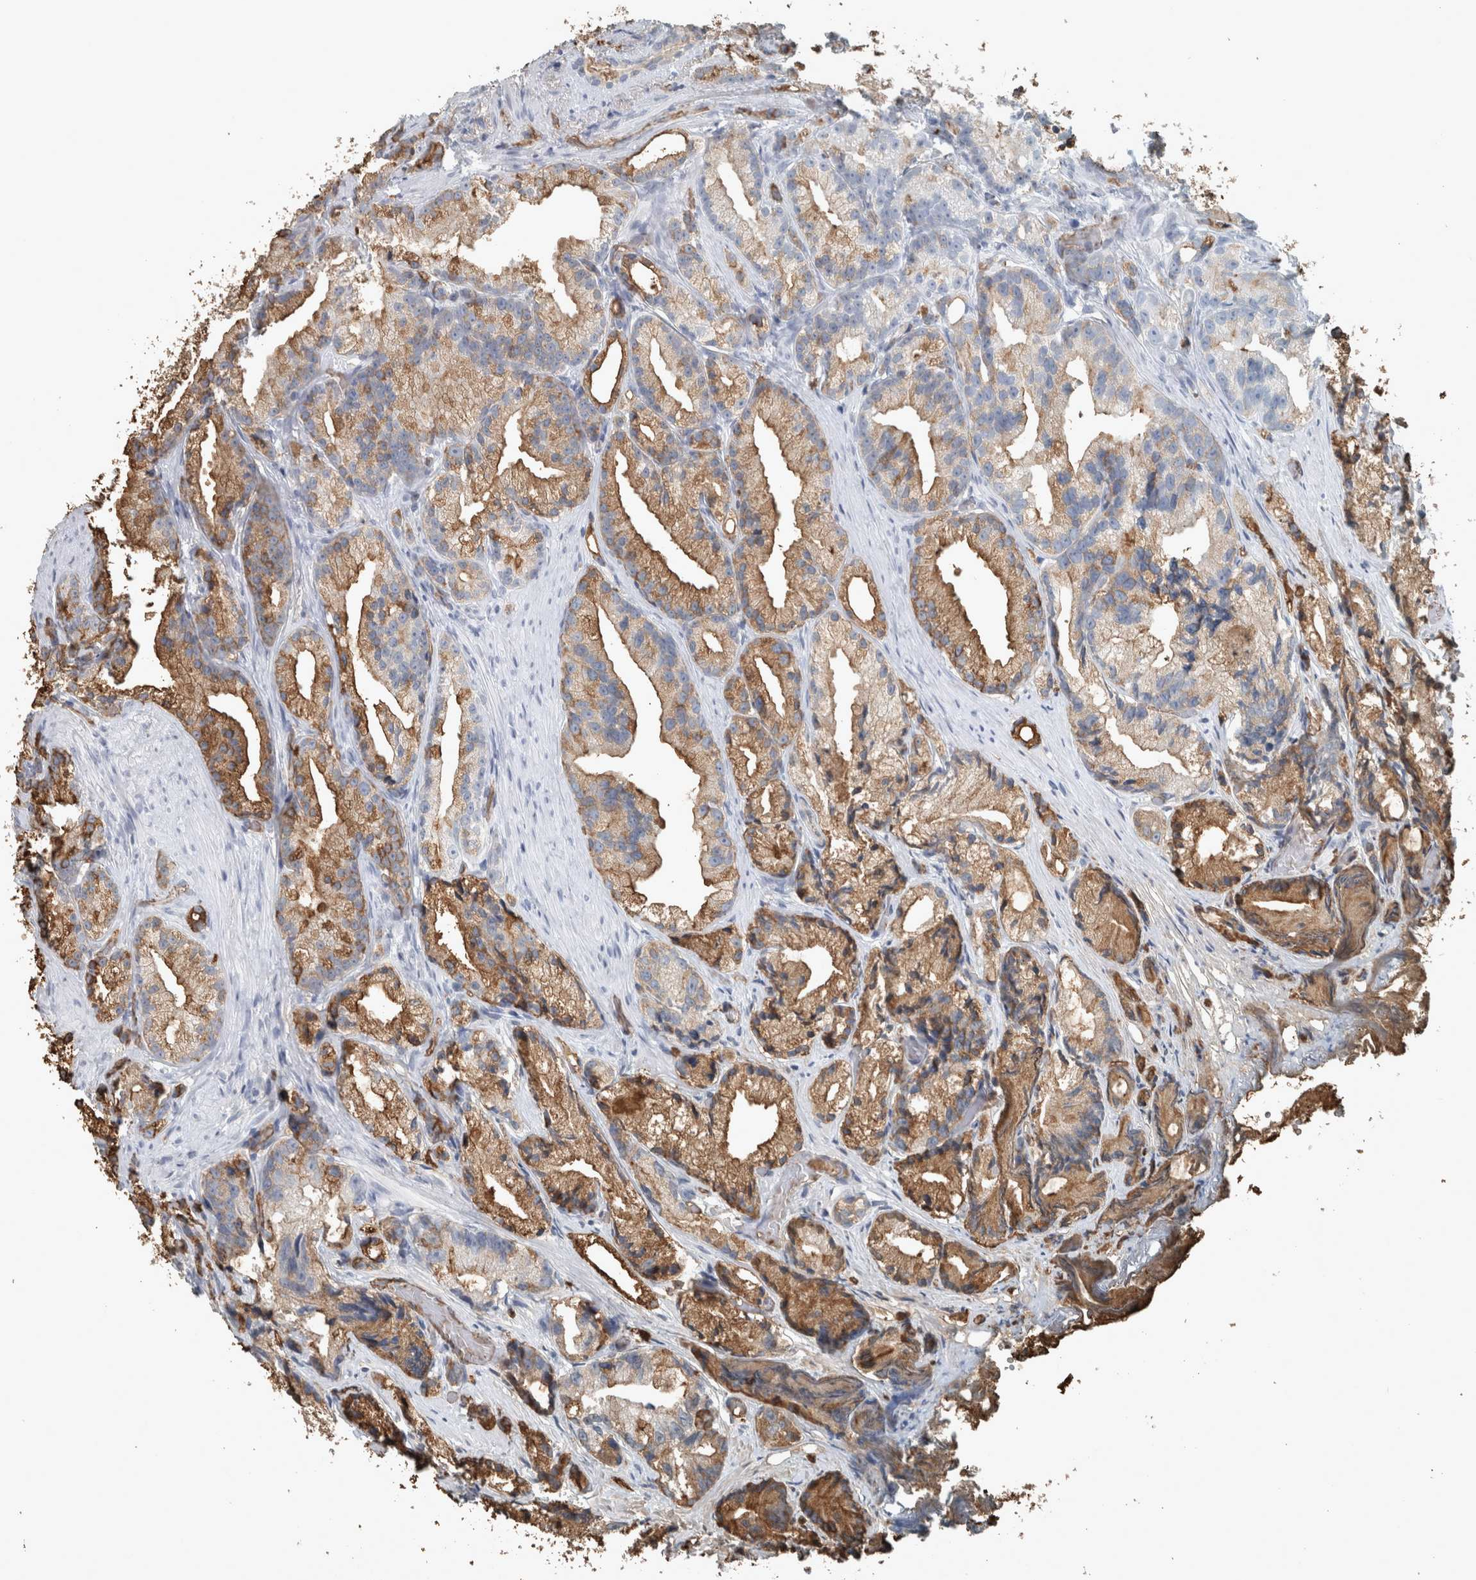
{"staining": {"intensity": "moderate", "quantity": ">75%", "location": "cytoplasmic/membranous"}, "tissue": "prostate cancer", "cell_type": "Tumor cells", "image_type": "cancer", "snomed": [{"axis": "morphology", "description": "Adenocarcinoma, Low grade"}, {"axis": "topography", "description": "Prostate"}], "caption": "Protein positivity by immunohistochemistry demonstrates moderate cytoplasmic/membranous staining in approximately >75% of tumor cells in low-grade adenocarcinoma (prostate).", "gene": "LBP", "patient": {"sex": "male", "age": 89}}